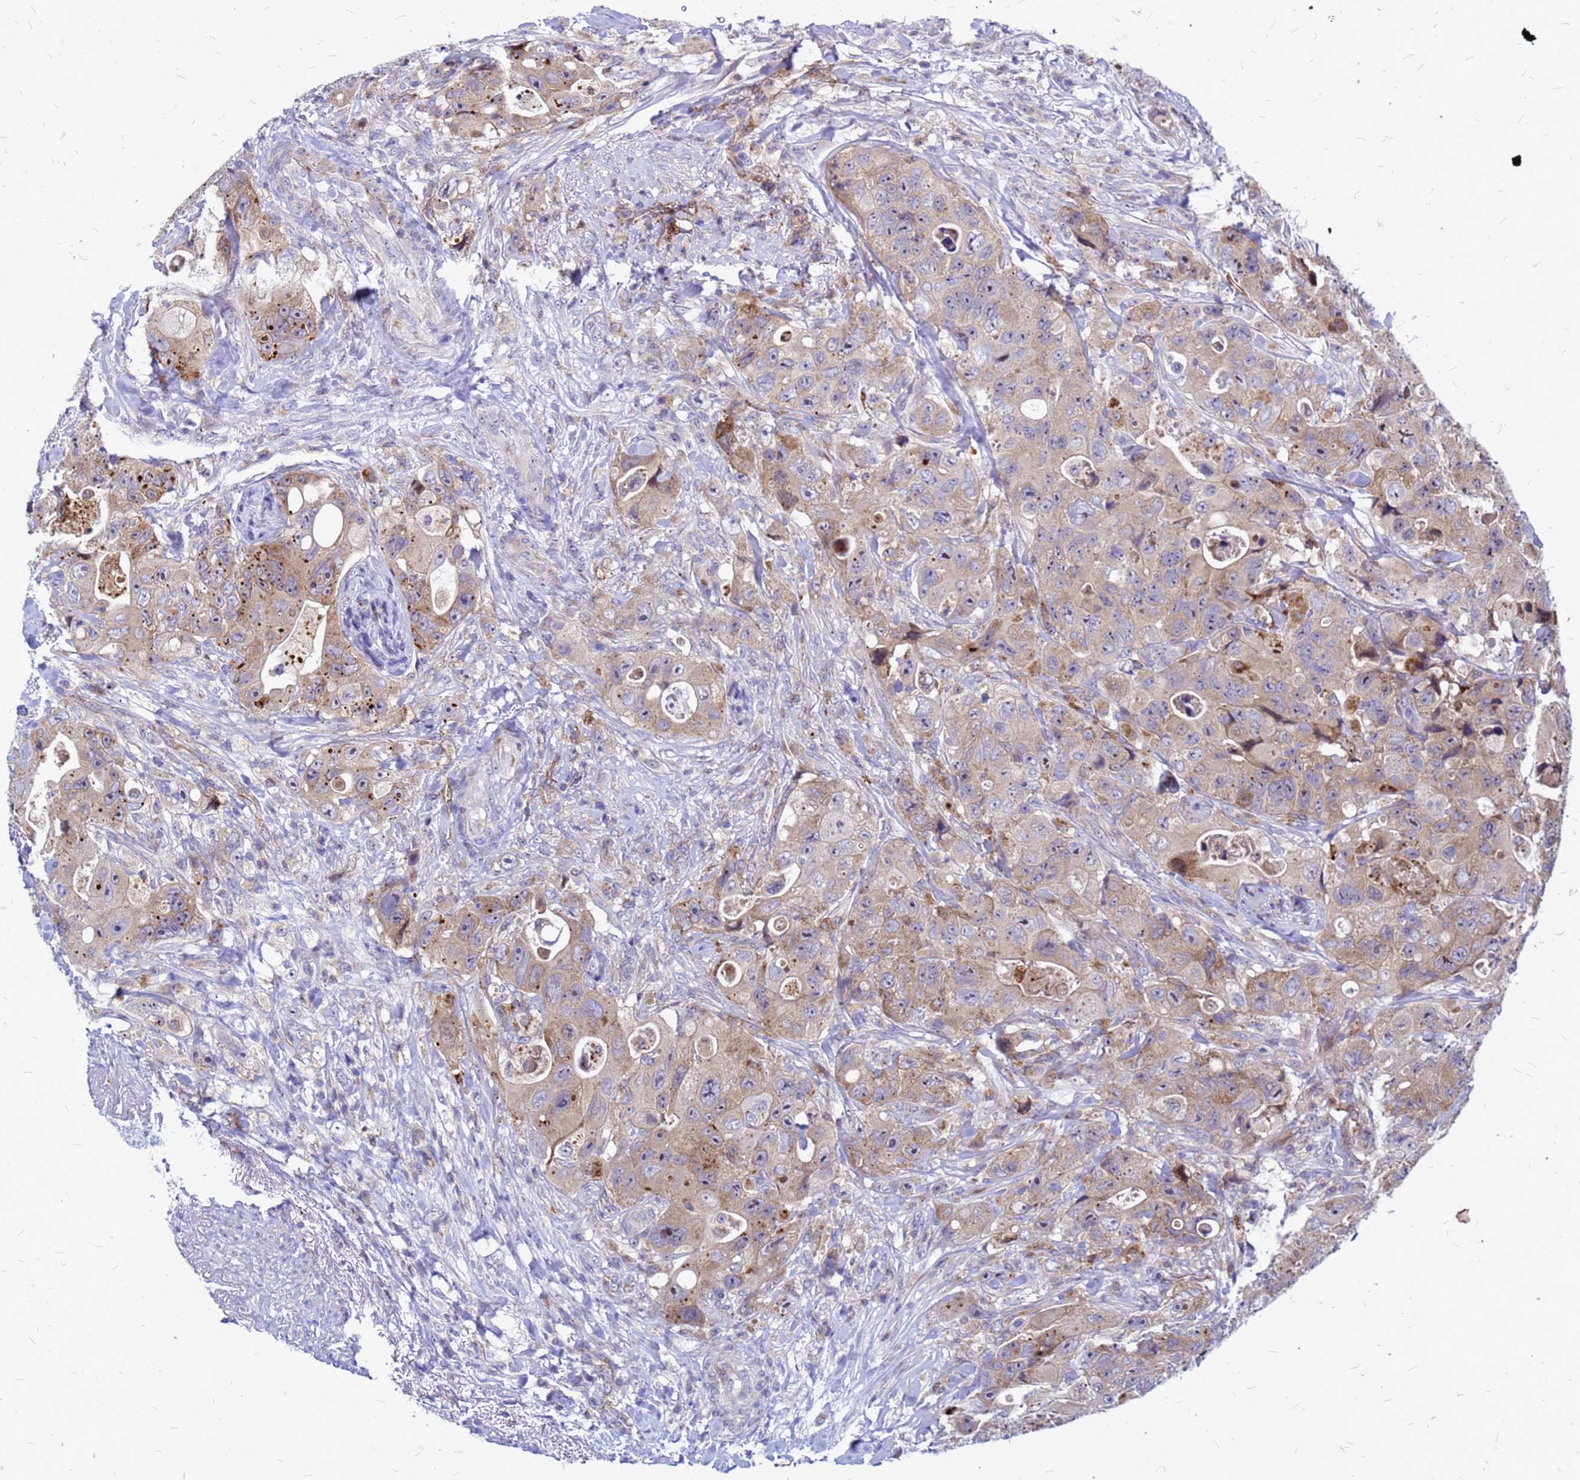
{"staining": {"intensity": "moderate", "quantity": ">75%", "location": "cytoplasmic/membranous"}, "tissue": "colorectal cancer", "cell_type": "Tumor cells", "image_type": "cancer", "snomed": [{"axis": "morphology", "description": "Adenocarcinoma, NOS"}, {"axis": "topography", "description": "Colon"}], "caption": "Colorectal cancer (adenocarcinoma) stained with immunohistochemistry shows moderate cytoplasmic/membranous expression in about >75% of tumor cells.", "gene": "NOSTRIN", "patient": {"sex": "female", "age": 46}}